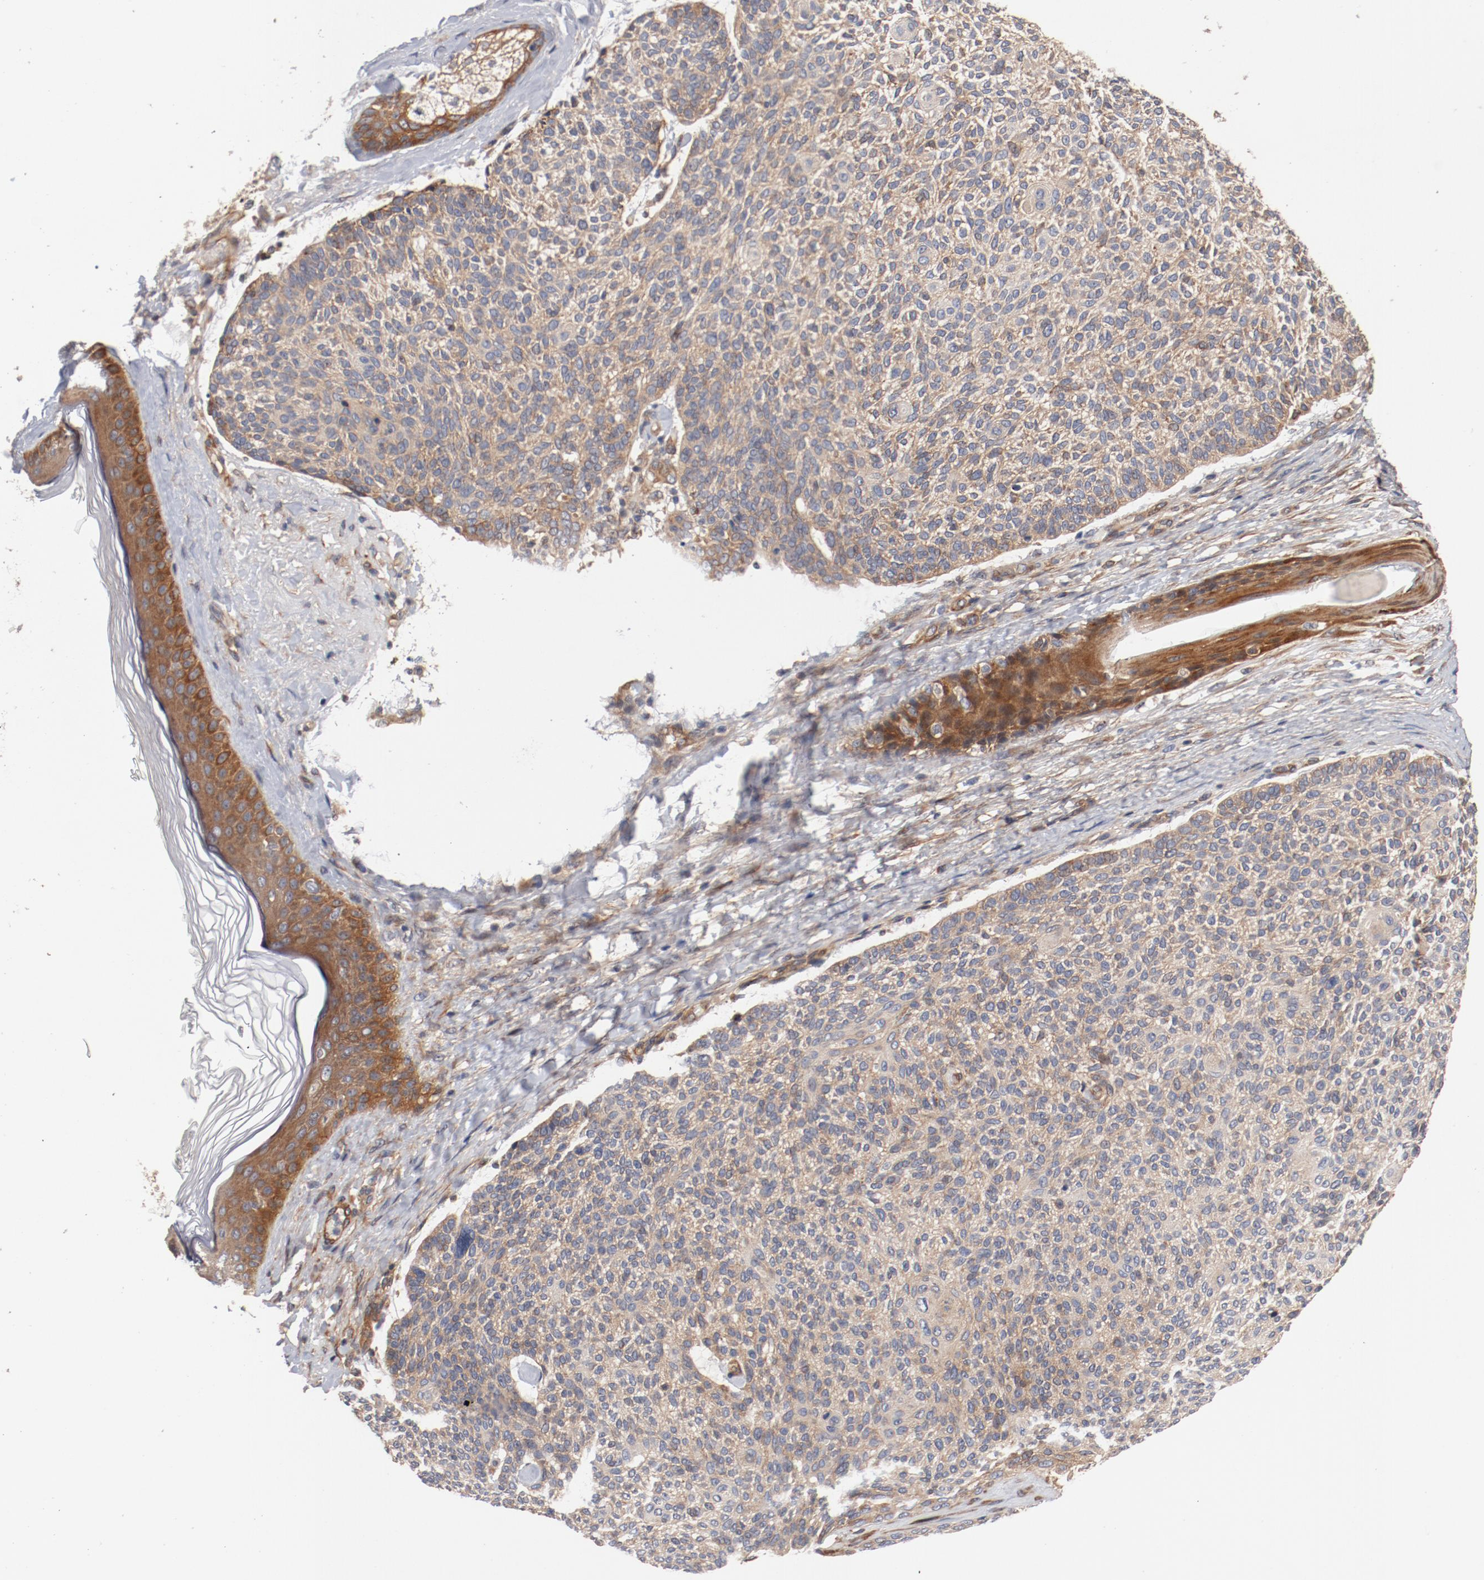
{"staining": {"intensity": "weak", "quantity": ">75%", "location": "cytoplasmic/membranous"}, "tissue": "skin cancer", "cell_type": "Tumor cells", "image_type": "cancer", "snomed": [{"axis": "morphology", "description": "Normal tissue, NOS"}, {"axis": "morphology", "description": "Basal cell carcinoma"}, {"axis": "topography", "description": "Skin"}], "caption": "There is low levels of weak cytoplasmic/membranous staining in tumor cells of skin basal cell carcinoma, as demonstrated by immunohistochemical staining (brown color).", "gene": "PITPNM2", "patient": {"sex": "female", "age": 70}}